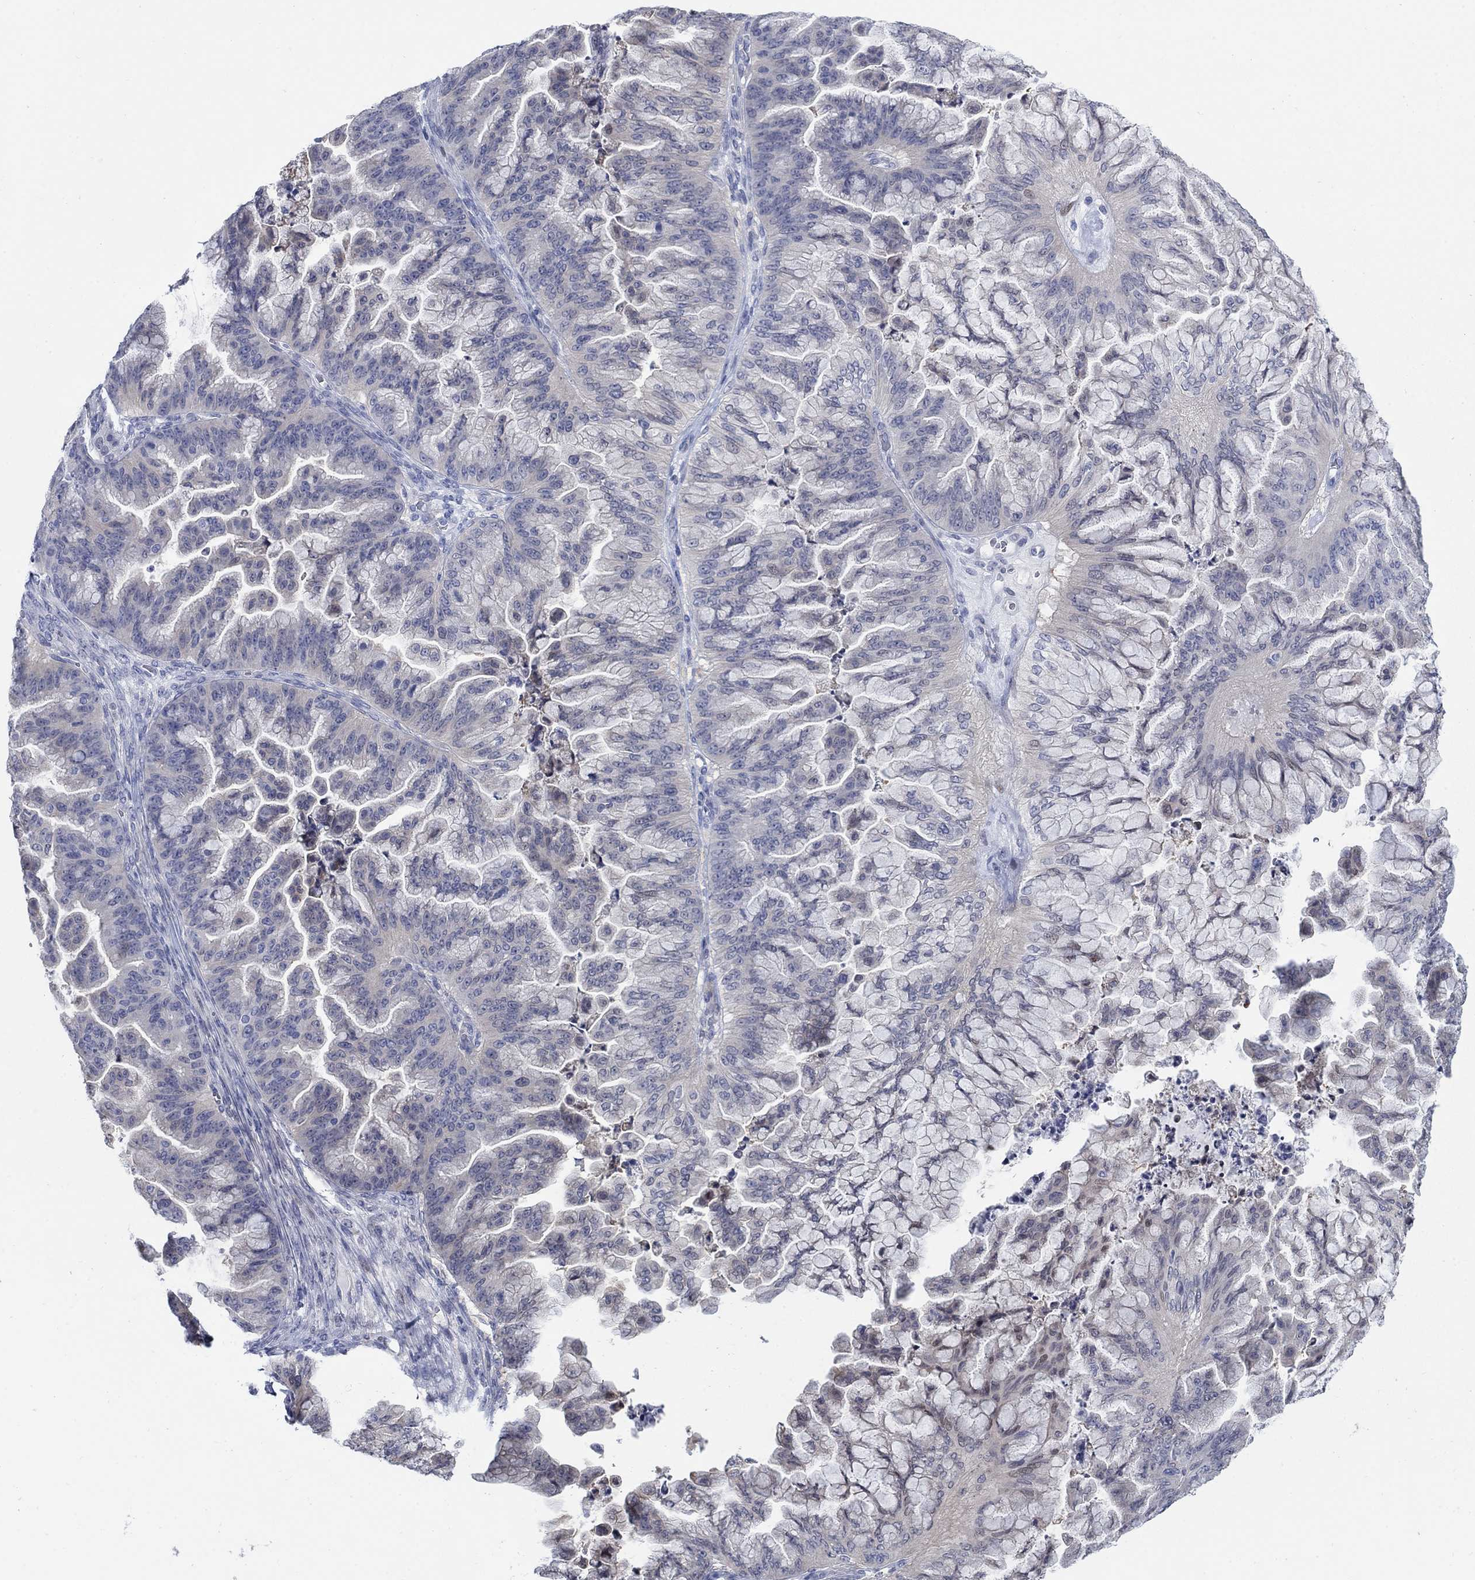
{"staining": {"intensity": "negative", "quantity": "none", "location": "none"}, "tissue": "ovarian cancer", "cell_type": "Tumor cells", "image_type": "cancer", "snomed": [{"axis": "morphology", "description": "Cystadenocarcinoma, mucinous, NOS"}, {"axis": "topography", "description": "Ovary"}], "caption": "Tumor cells are negative for protein expression in human mucinous cystadenocarcinoma (ovarian).", "gene": "MYO3A", "patient": {"sex": "female", "age": 67}}